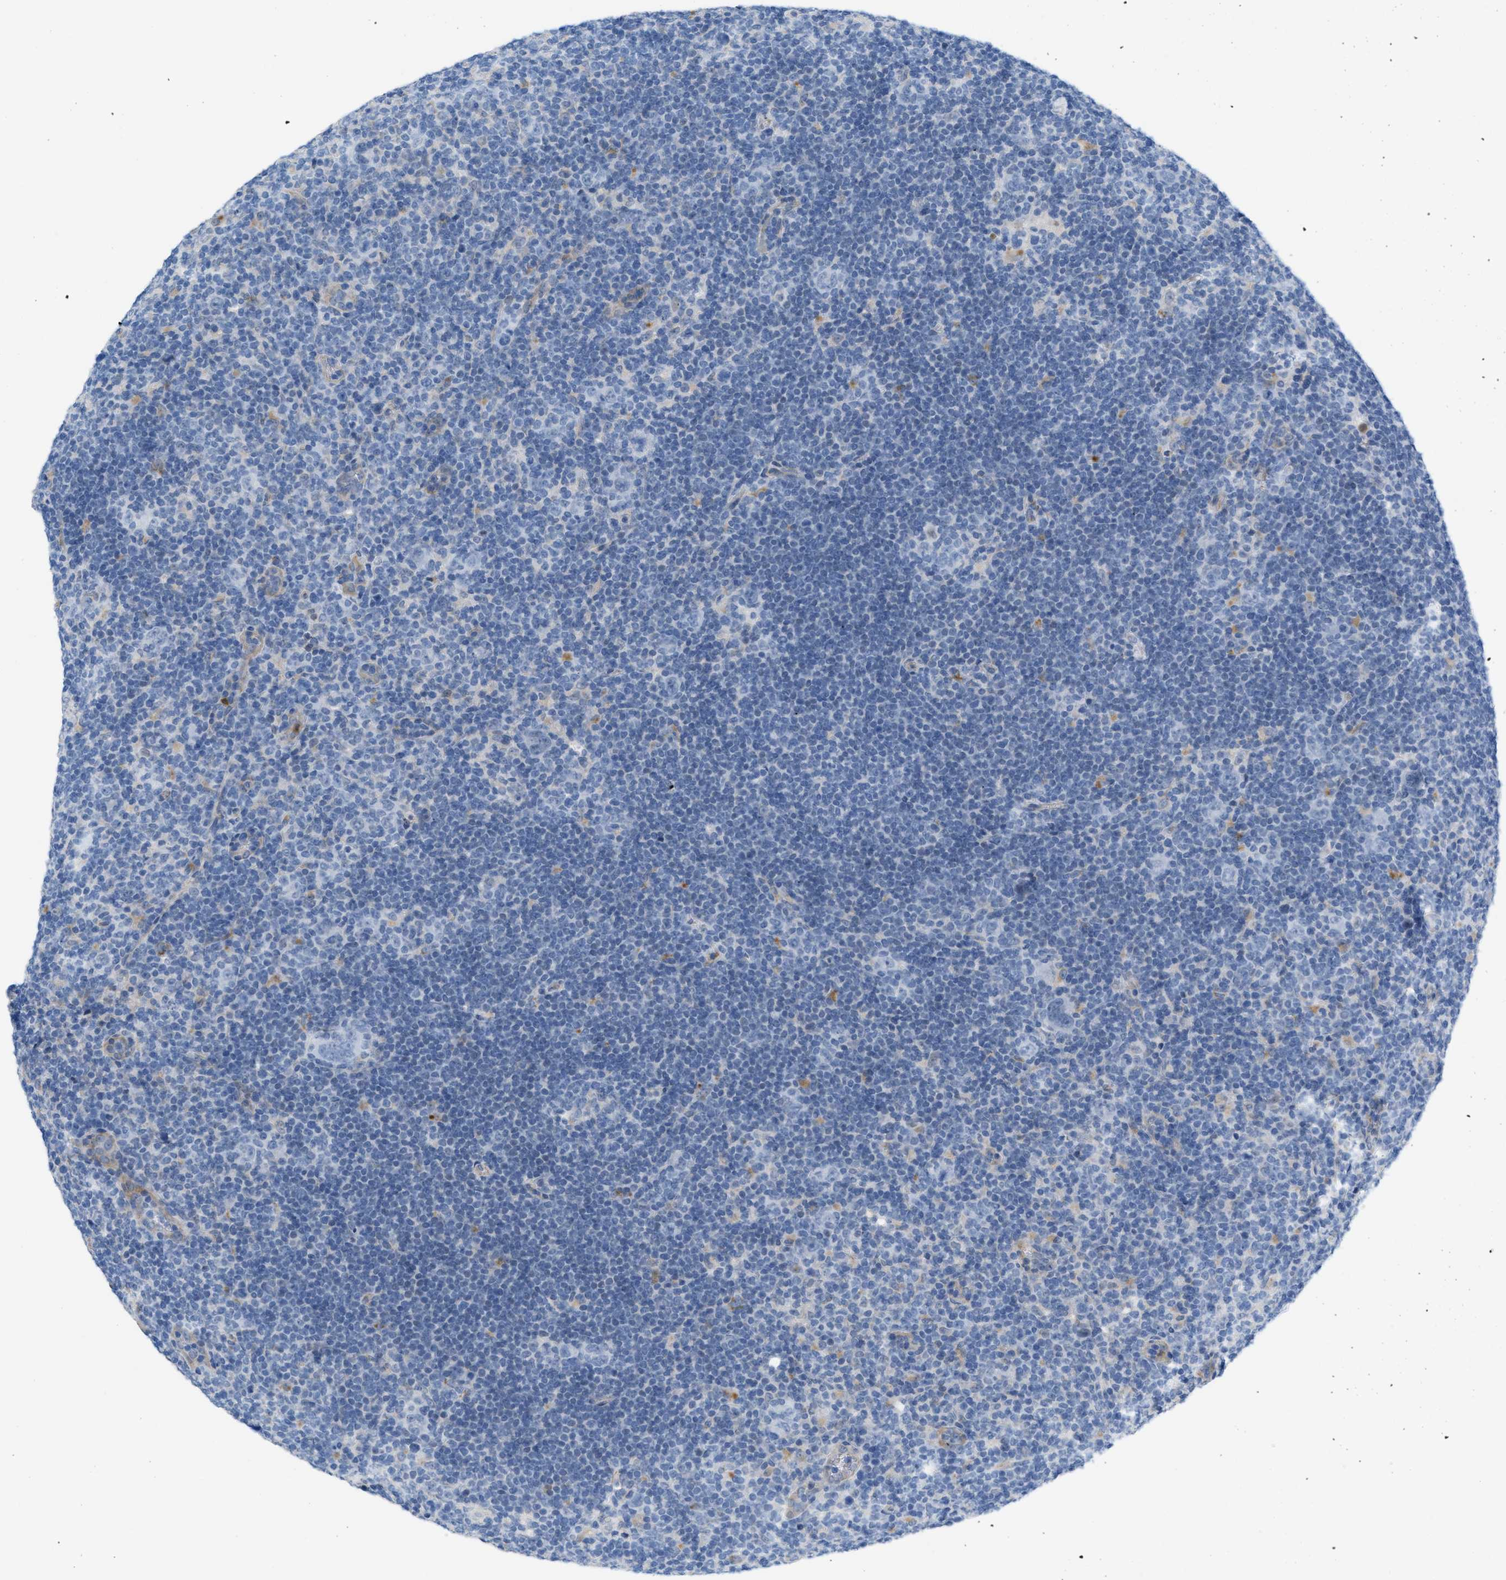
{"staining": {"intensity": "negative", "quantity": "none", "location": "none"}, "tissue": "lymphoma", "cell_type": "Tumor cells", "image_type": "cancer", "snomed": [{"axis": "morphology", "description": "Hodgkin's disease, NOS"}, {"axis": "topography", "description": "Lymph node"}], "caption": "Lymphoma stained for a protein using immunohistochemistry demonstrates no positivity tumor cells.", "gene": "CRB3", "patient": {"sex": "female", "age": 57}}